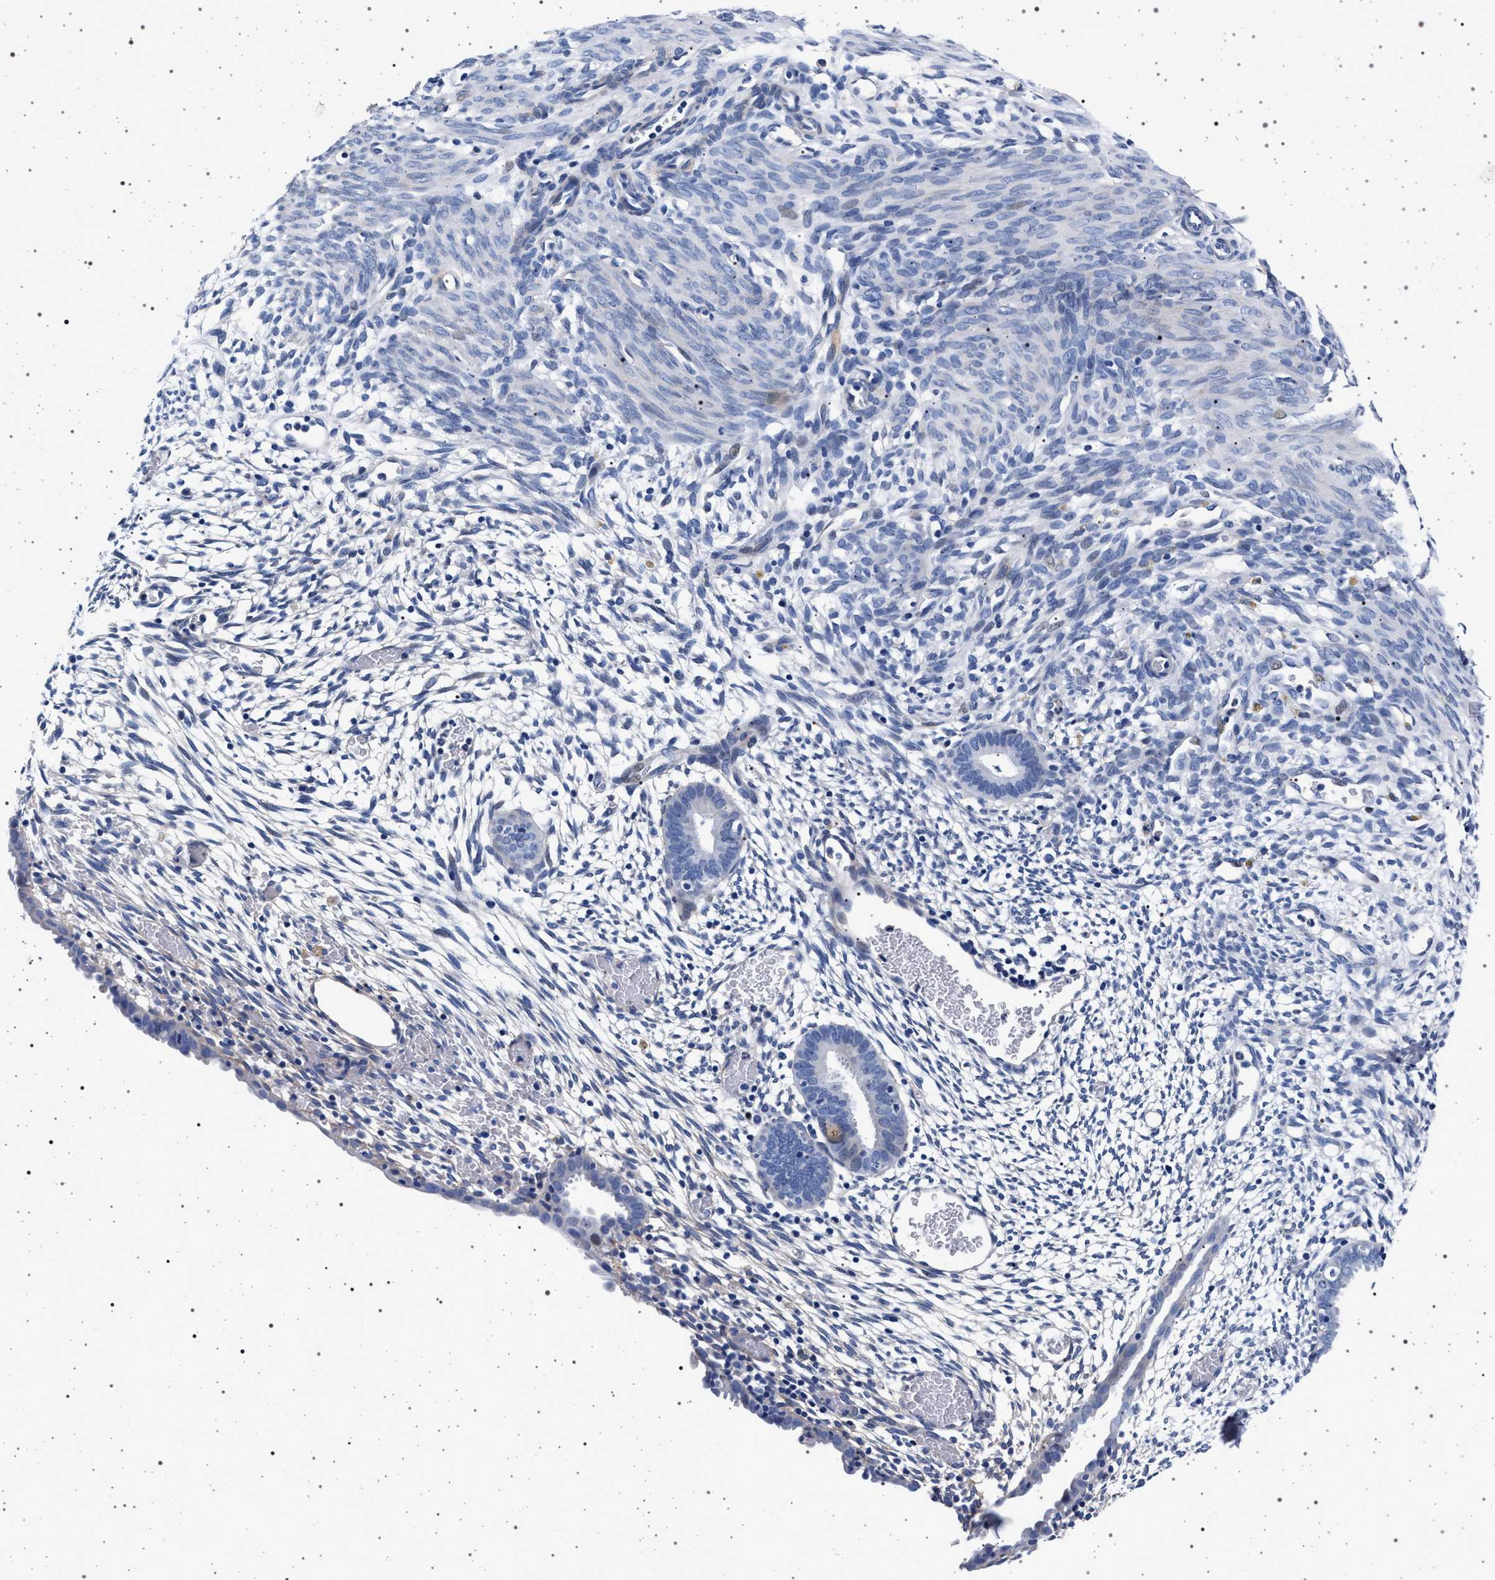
{"staining": {"intensity": "negative", "quantity": "none", "location": "none"}, "tissue": "endometrium", "cell_type": "Cells in endometrial stroma", "image_type": "normal", "snomed": [{"axis": "morphology", "description": "Normal tissue, NOS"}, {"axis": "morphology", "description": "Atrophy, NOS"}, {"axis": "topography", "description": "Uterus"}, {"axis": "topography", "description": "Endometrium"}], "caption": "Human endometrium stained for a protein using immunohistochemistry shows no positivity in cells in endometrial stroma.", "gene": "SLC9A1", "patient": {"sex": "female", "age": 68}}